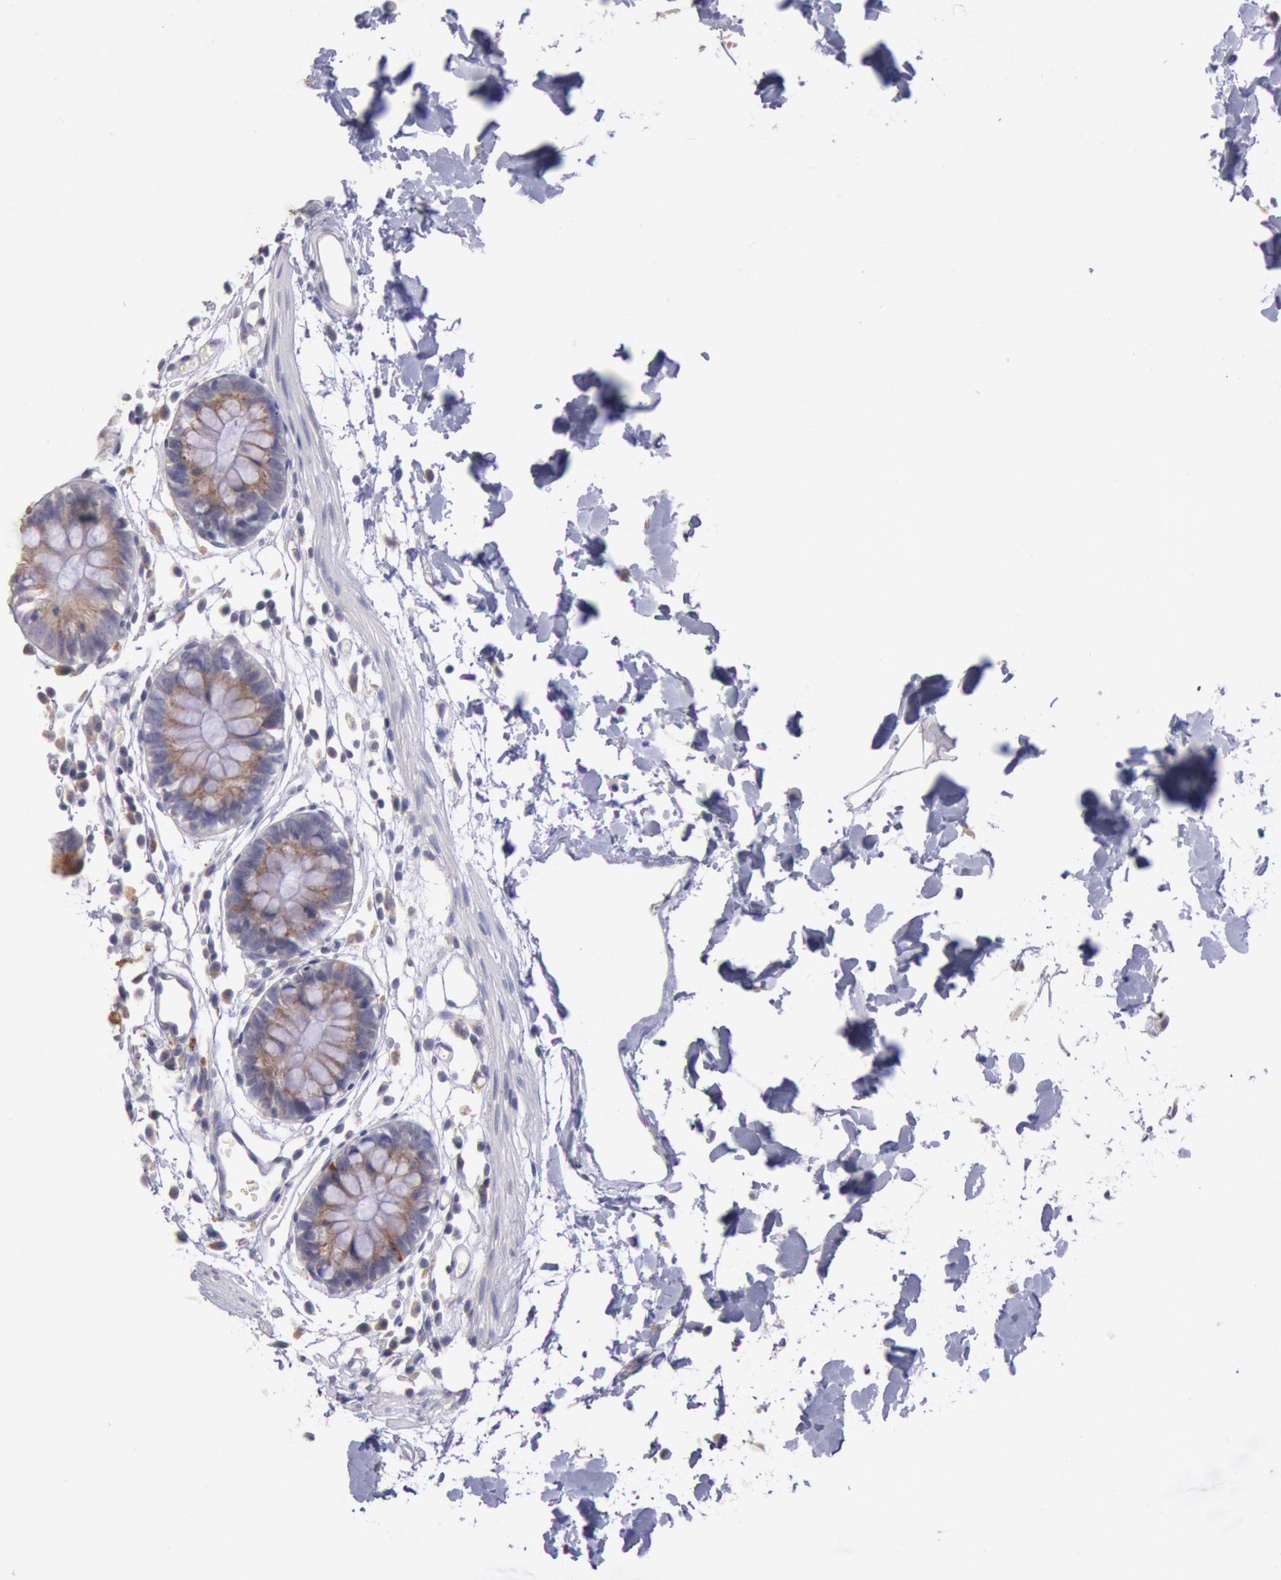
{"staining": {"intensity": "negative", "quantity": "none", "location": "none"}, "tissue": "colon", "cell_type": "Endothelial cells", "image_type": "normal", "snomed": [{"axis": "morphology", "description": "Normal tissue, NOS"}, {"axis": "topography", "description": "Colon"}], "caption": "Protein analysis of normal colon displays no significant positivity in endothelial cells. The staining is performed using DAB (3,3'-diaminobenzidine) brown chromogen with nuclei counter-stained in using hematoxylin.", "gene": "GAL3ST1", "patient": {"sex": "male", "age": 14}}